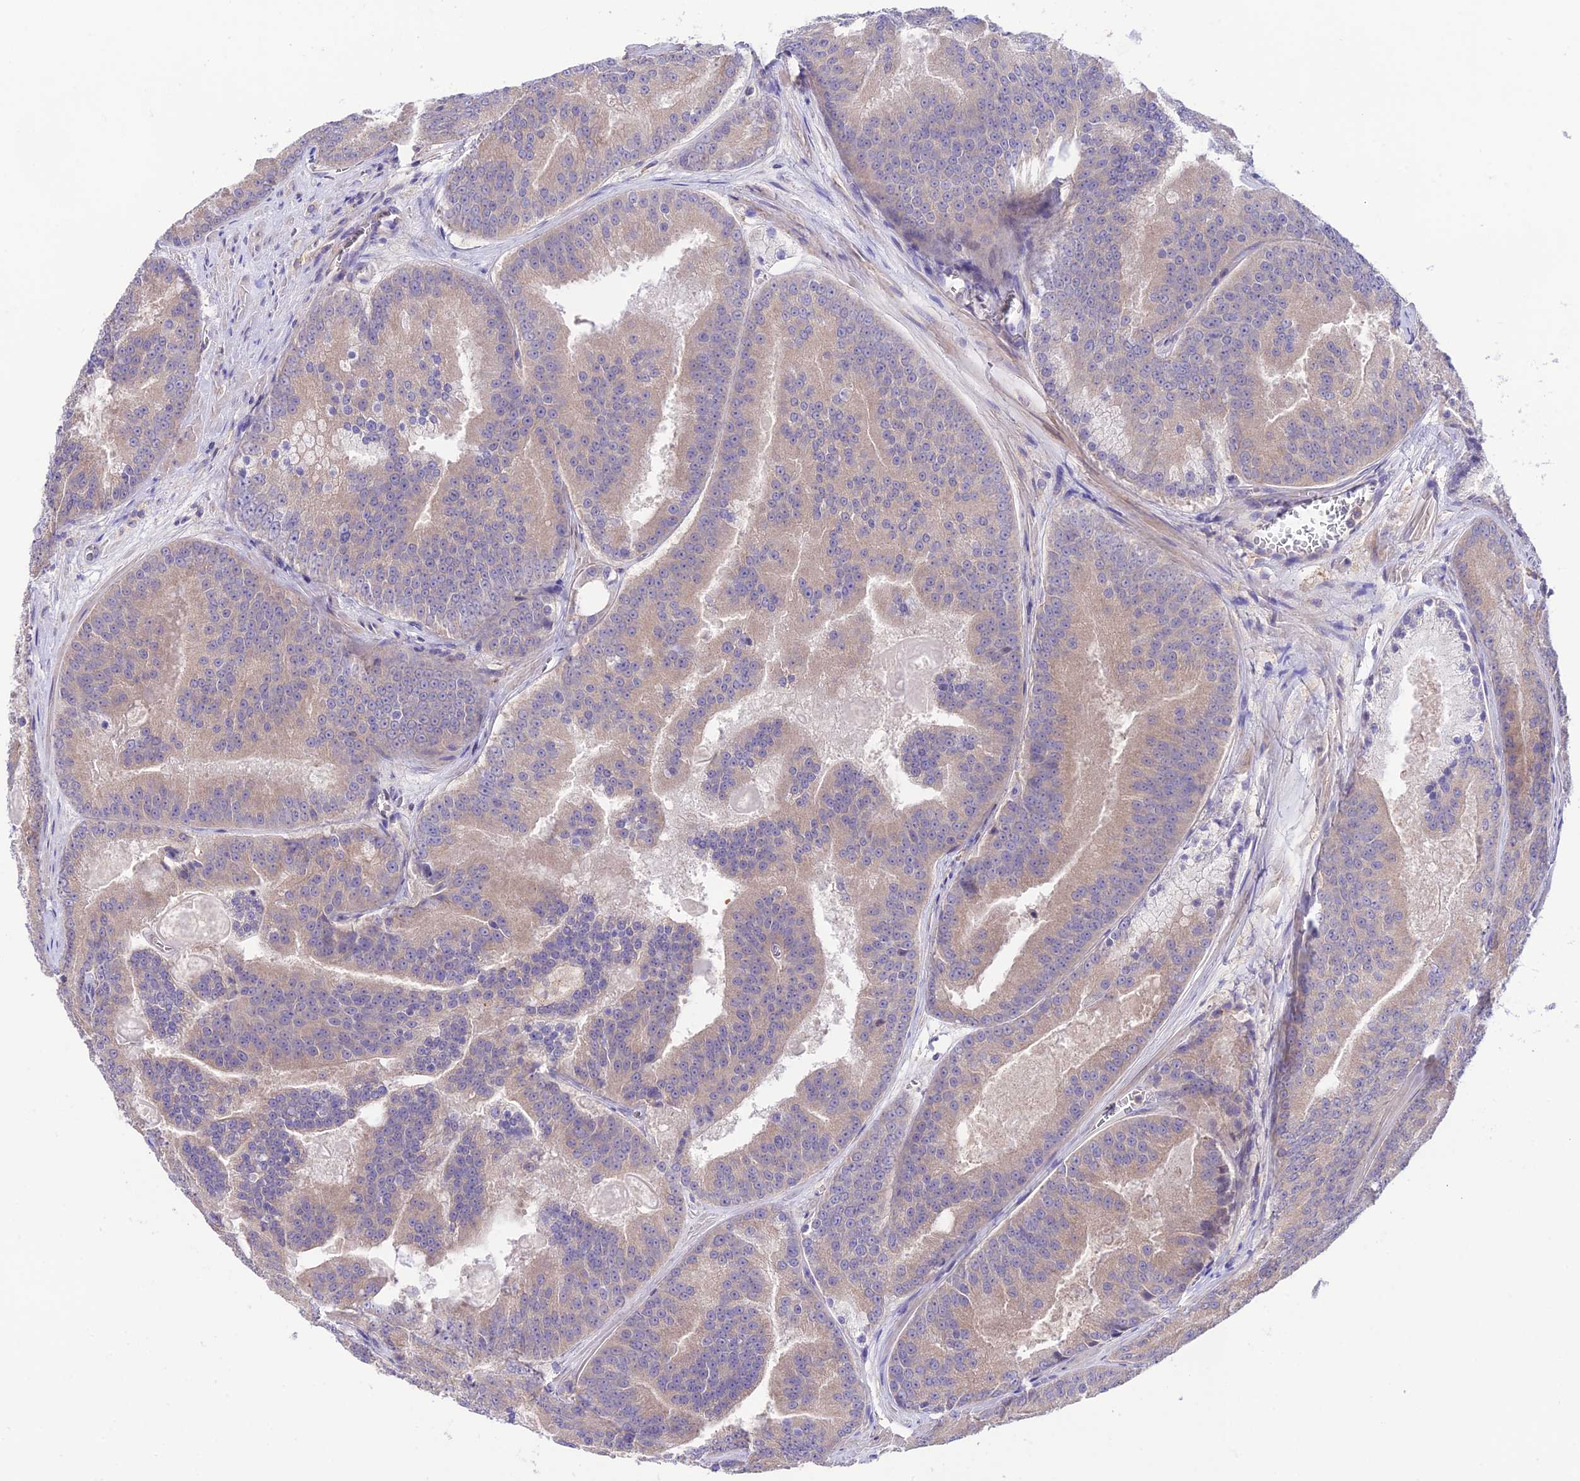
{"staining": {"intensity": "weak", "quantity": "25%-75%", "location": "cytoplasmic/membranous"}, "tissue": "prostate cancer", "cell_type": "Tumor cells", "image_type": "cancer", "snomed": [{"axis": "morphology", "description": "Adenocarcinoma, High grade"}, {"axis": "topography", "description": "Prostate"}], "caption": "A brown stain shows weak cytoplasmic/membranous positivity of a protein in prostate cancer tumor cells.", "gene": "BRME1", "patient": {"sex": "male", "age": 61}}